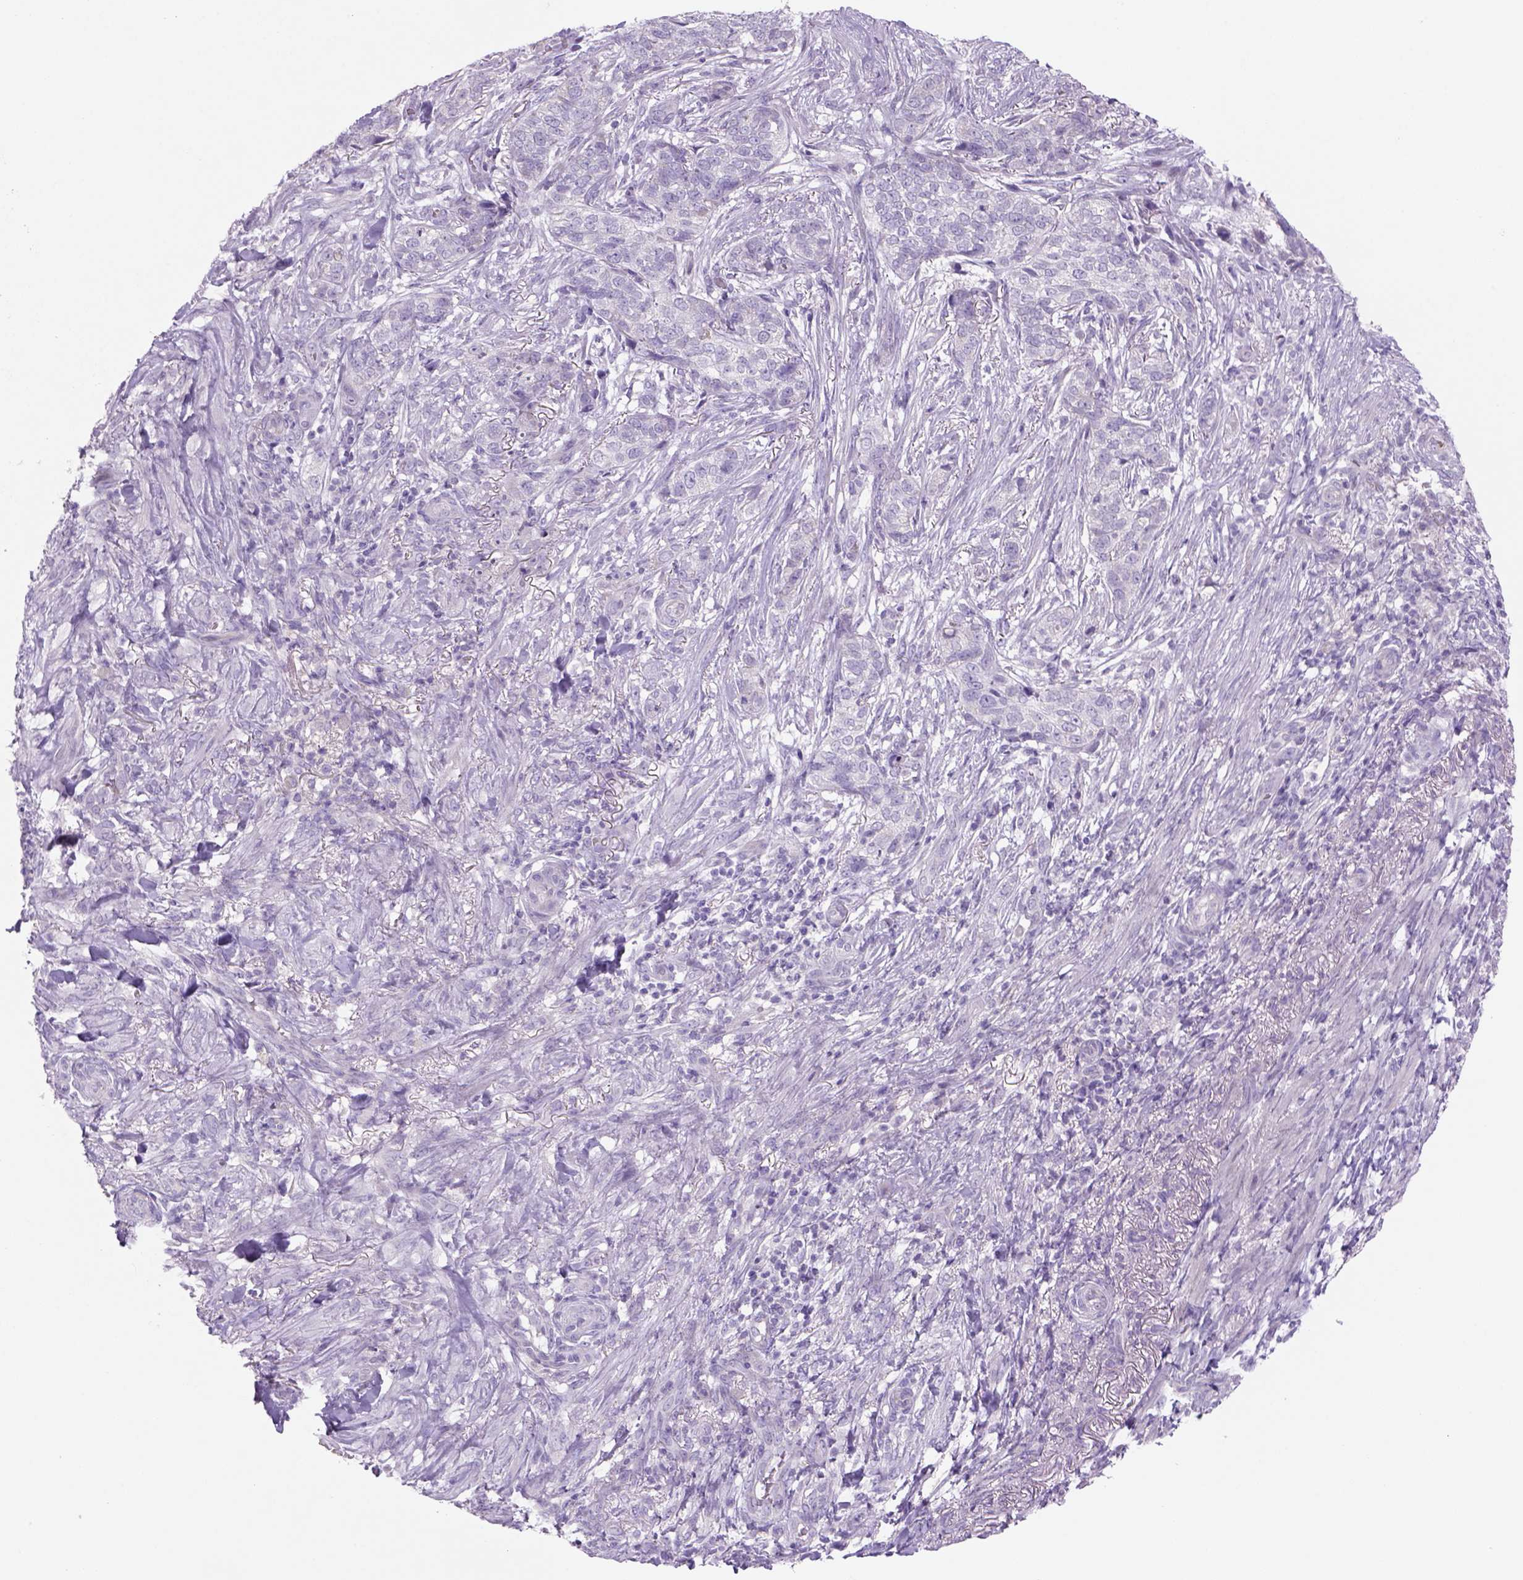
{"staining": {"intensity": "negative", "quantity": "none", "location": "none"}, "tissue": "skin cancer", "cell_type": "Tumor cells", "image_type": "cancer", "snomed": [{"axis": "morphology", "description": "Basal cell carcinoma"}, {"axis": "topography", "description": "Skin"}], "caption": "An IHC micrograph of skin cancer is shown. There is no staining in tumor cells of skin cancer.", "gene": "ADGRV1", "patient": {"sex": "female", "age": 69}}